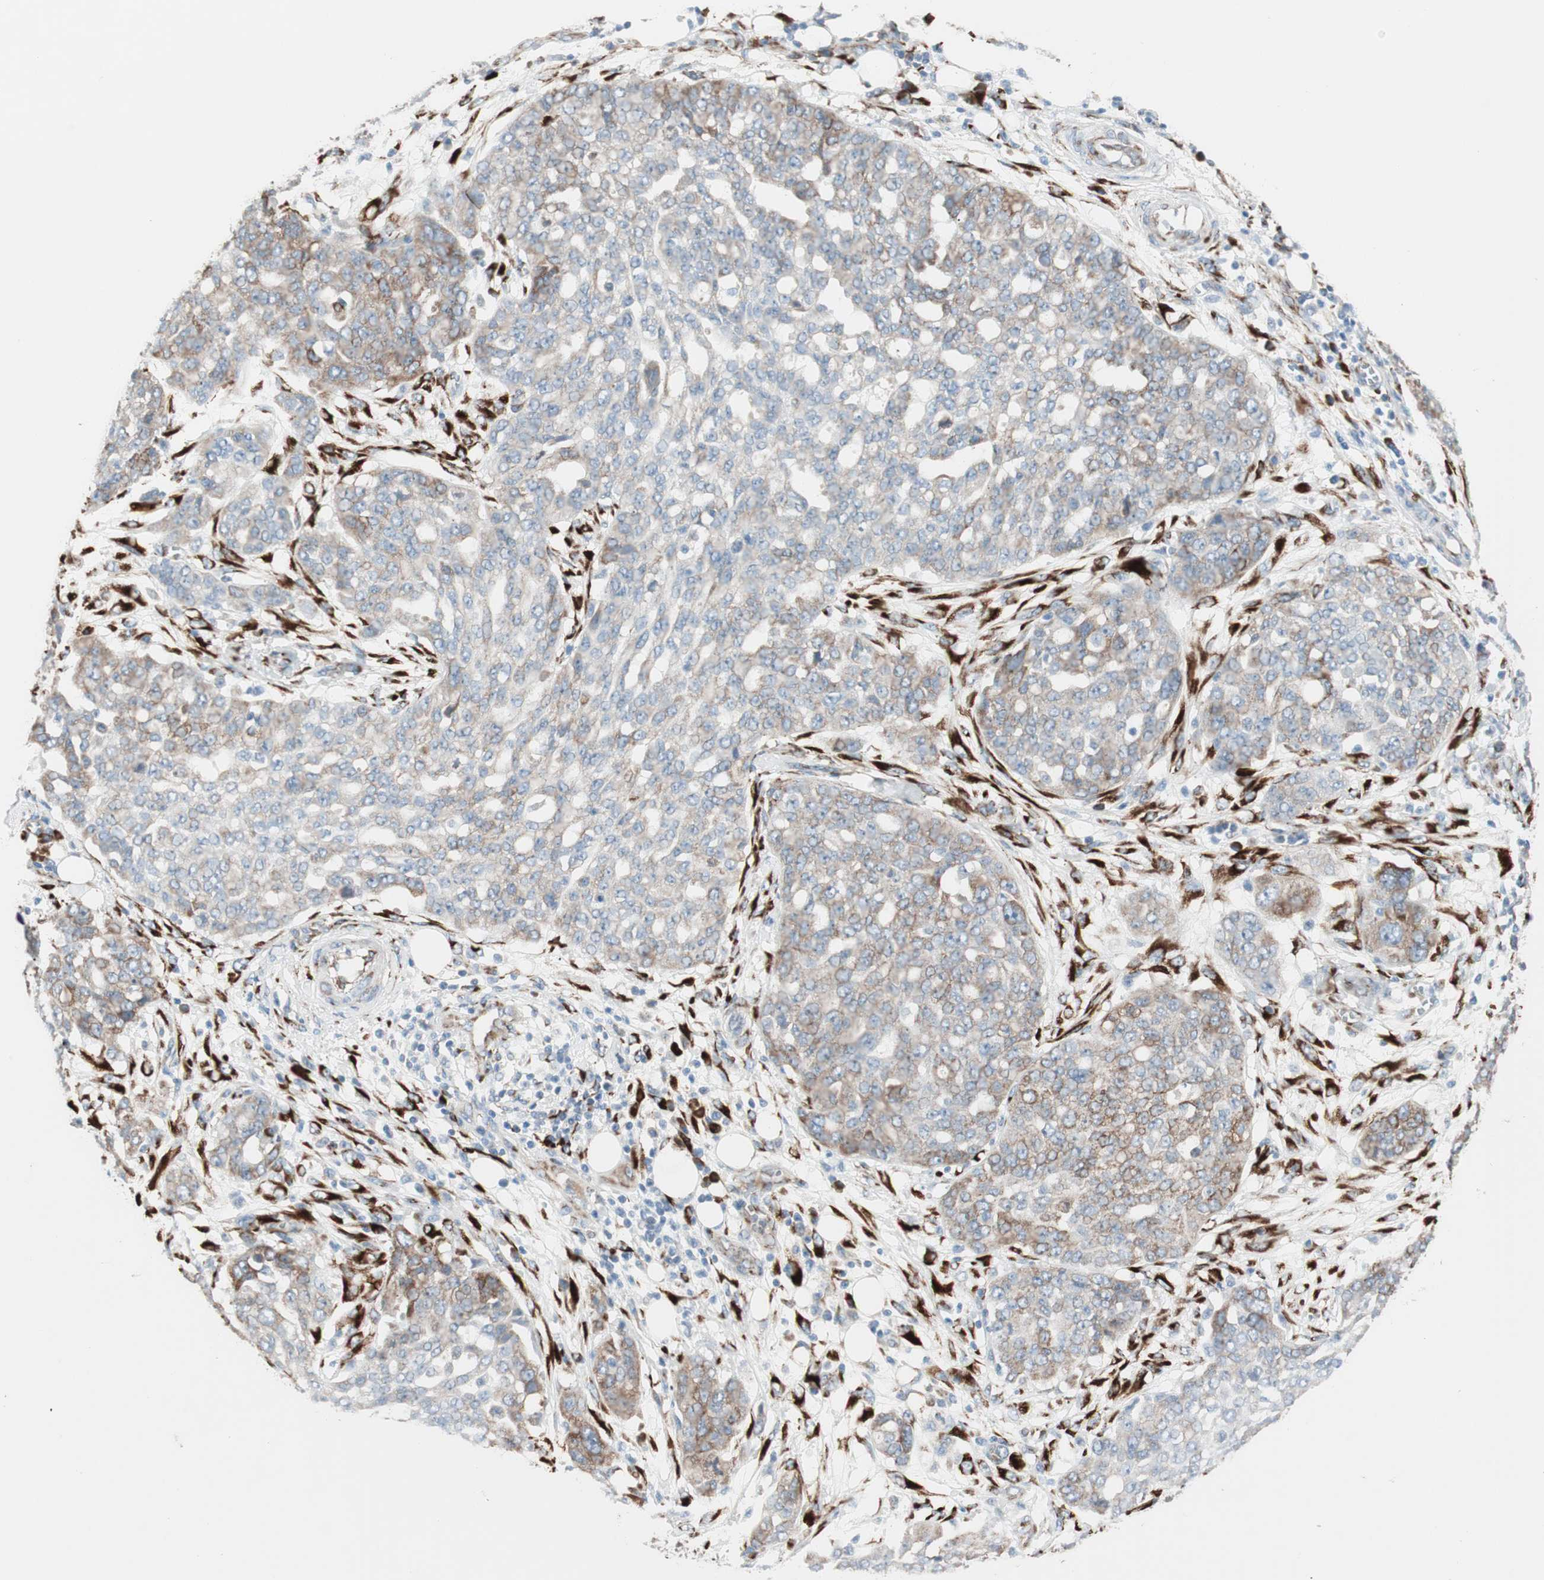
{"staining": {"intensity": "moderate", "quantity": ">75%", "location": "cytoplasmic/membranous"}, "tissue": "ovarian cancer", "cell_type": "Tumor cells", "image_type": "cancer", "snomed": [{"axis": "morphology", "description": "Cystadenocarcinoma, serous, NOS"}, {"axis": "topography", "description": "Soft tissue"}, {"axis": "topography", "description": "Ovary"}], "caption": "DAB immunohistochemical staining of ovarian serous cystadenocarcinoma exhibits moderate cytoplasmic/membranous protein staining in about >75% of tumor cells.", "gene": "P4HTM", "patient": {"sex": "female", "age": 57}}